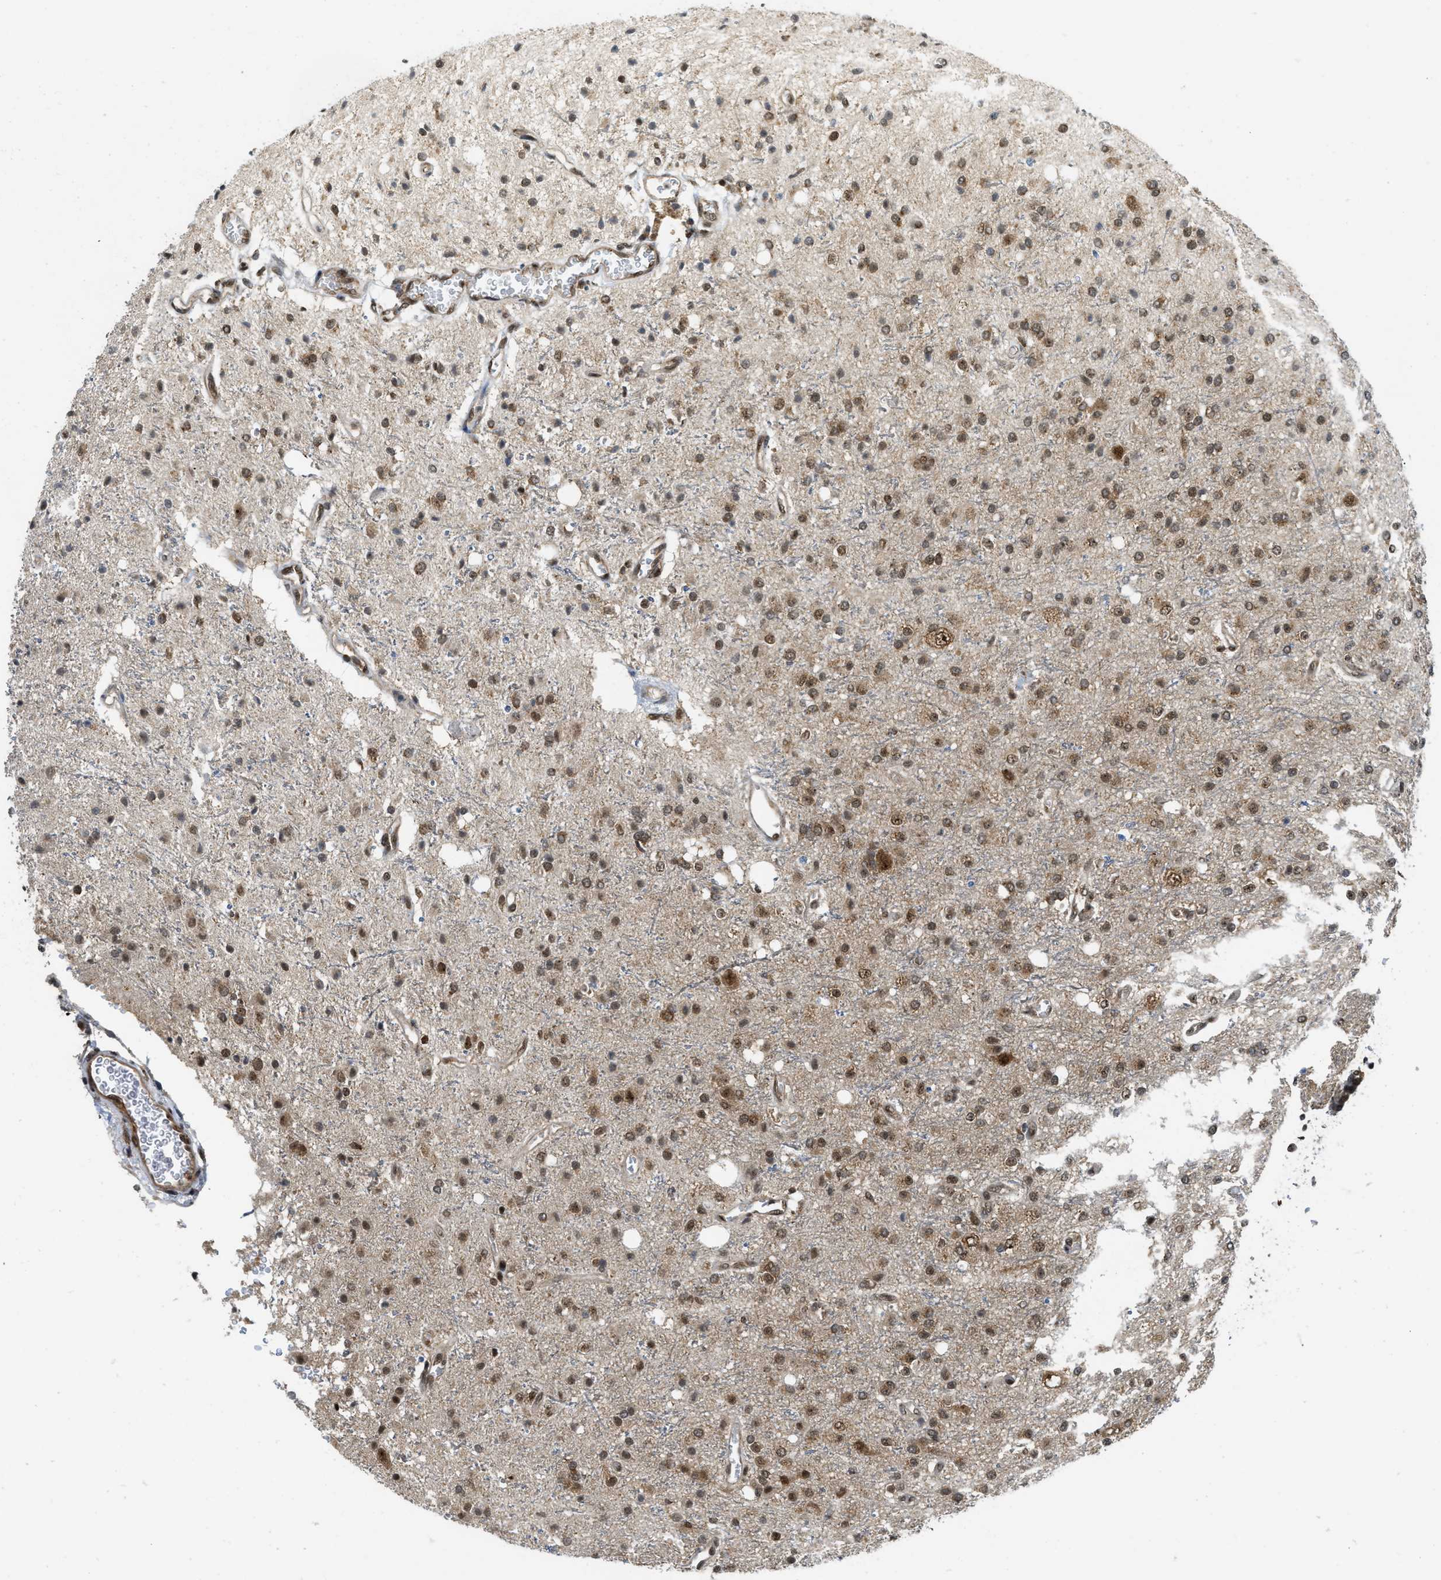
{"staining": {"intensity": "moderate", "quantity": ">75%", "location": "cytoplasmic/membranous,nuclear"}, "tissue": "glioma", "cell_type": "Tumor cells", "image_type": "cancer", "snomed": [{"axis": "morphology", "description": "Glioma, malignant, High grade"}, {"axis": "topography", "description": "Brain"}], "caption": "A histopathology image showing moderate cytoplasmic/membranous and nuclear positivity in about >75% of tumor cells in malignant glioma (high-grade), as visualized by brown immunohistochemical staining.", "gene": "TACC1", "patient": {"sex": "male", "age": 47}}